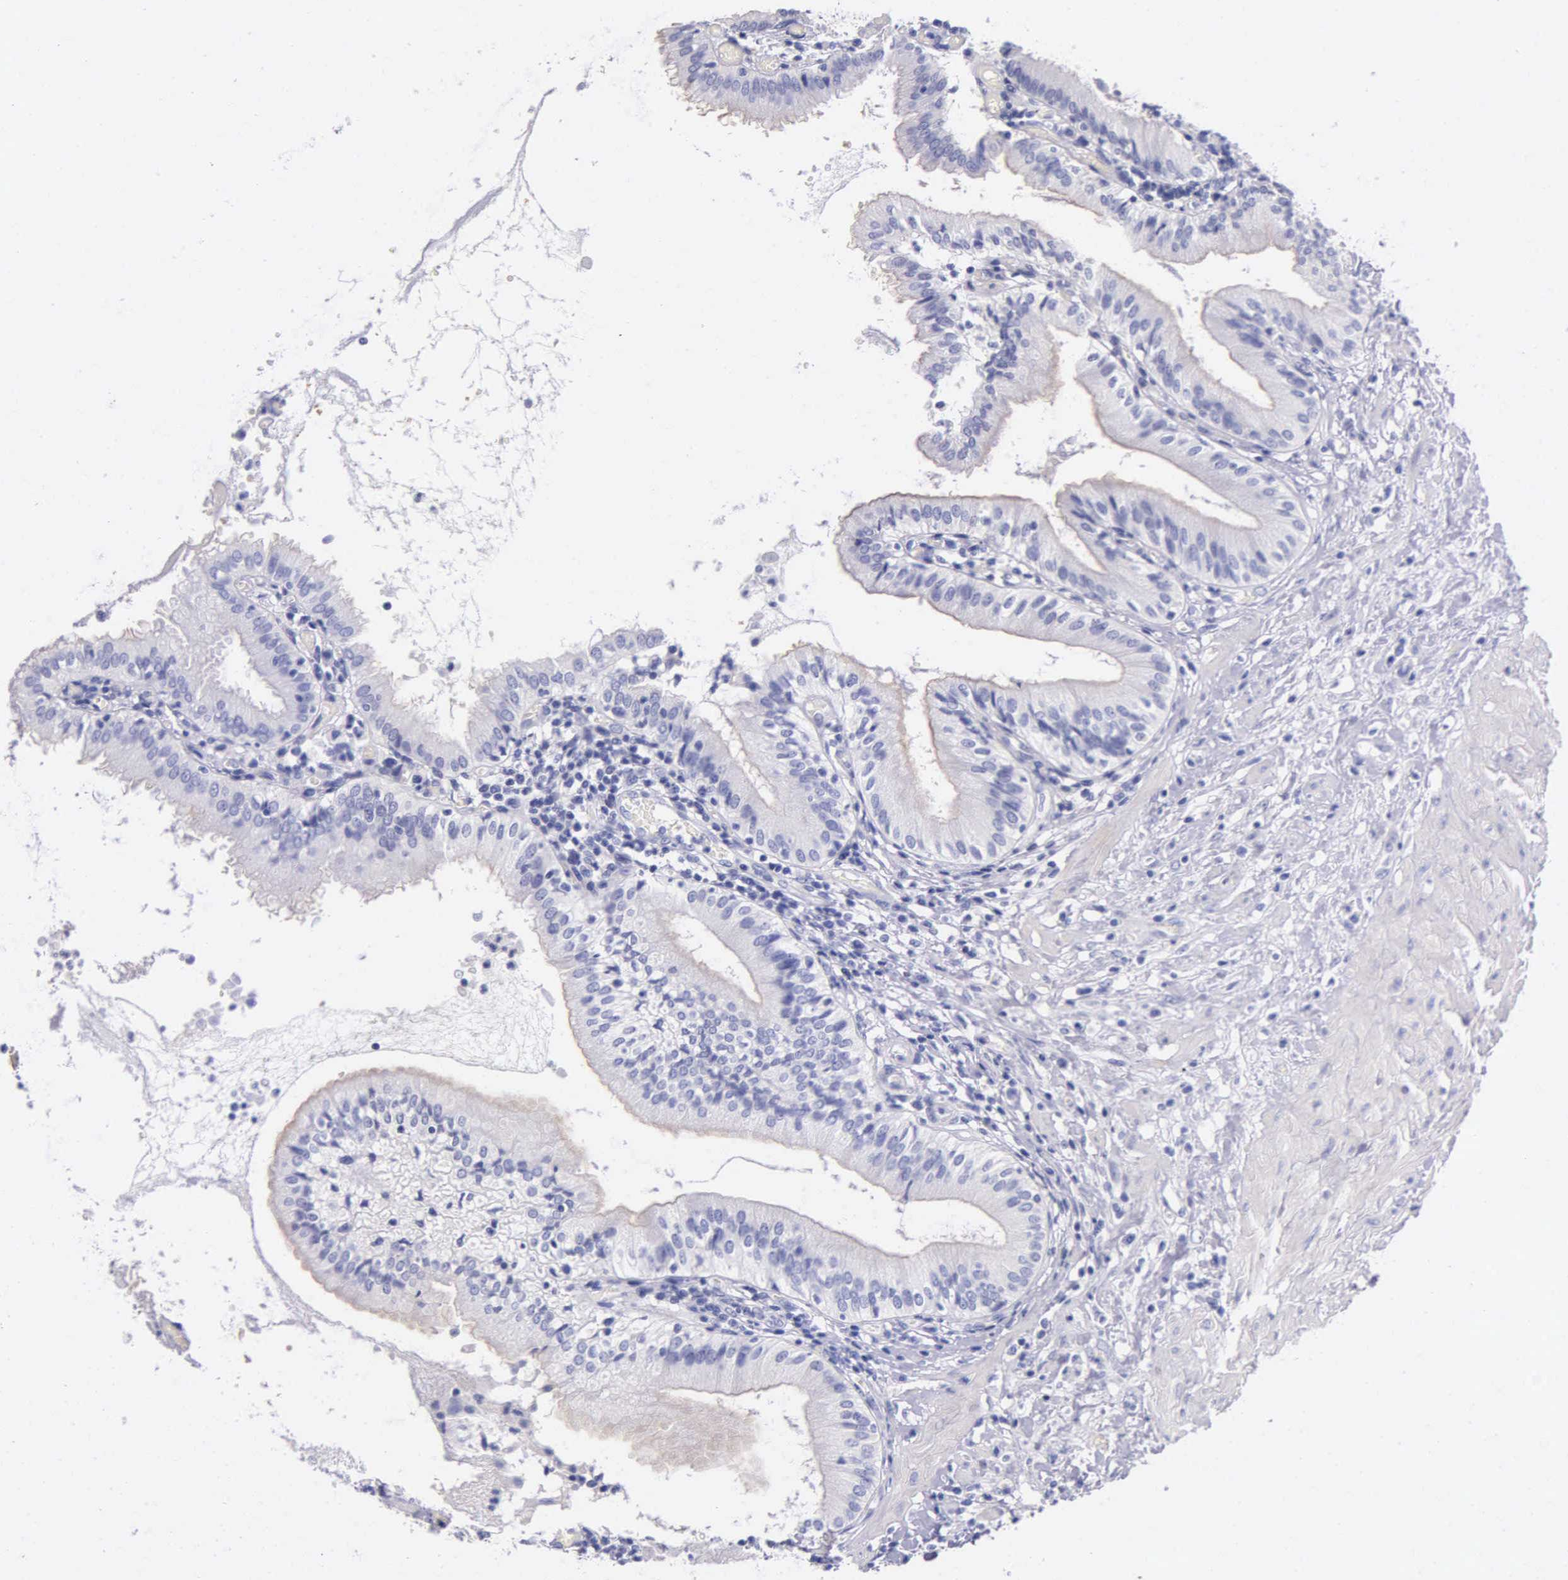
{"staining": {"intensity": "weak", "quantity": "25%-75%", "location": "cytoplasmic/membranous"}, "tissue": "gallbladder", "cell_type": "Glandular cells", "image_type": "normal", "snomed": [{"axis": "morphology", "description": "Normal tissue, NOS"}, {"axis": "topography", "description": "Gallbladder"}], "caption": "Immunohistochemistry (IHC) micrograph of benign gallbladder: gallbladder stained using immunohistochemistry shows low levels of weak protein expression localized specifically in the cytoplasmic/membranous of glandular cells, appearing as a cytoplasmic/membranous brown color.", "gene": "GSTT2B", "patient": {"sex": "male", "age": 58}}